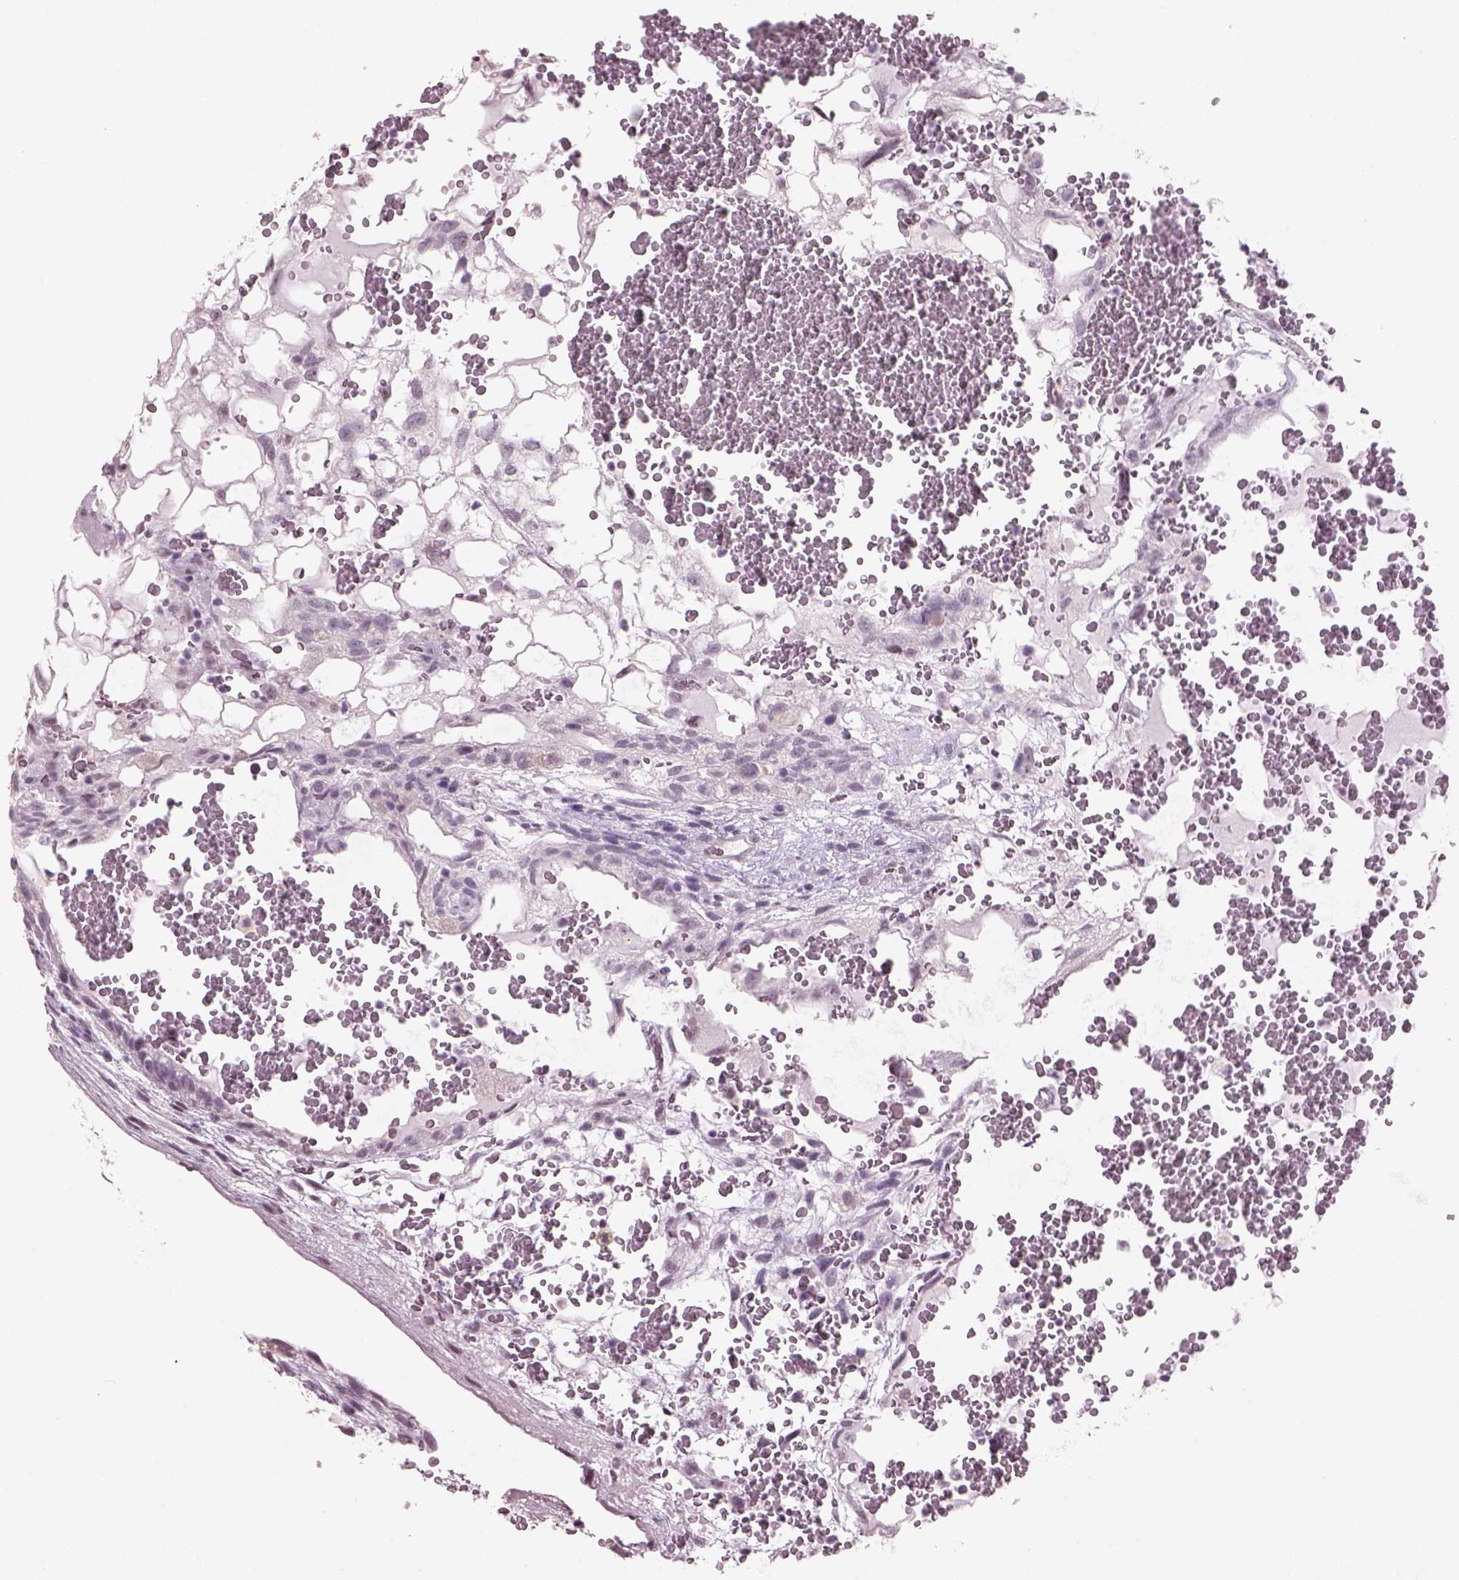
{"staining": {"intensity": "negative", "quantity": "none", "location": "none"}, "tissue": "testis cancer", "cell_type": "Tumor cells", "image_type": "cancer", "snomed": [{"axis": "morphology", "description": "Normal tissue, NOS"}, {"axis": "morphology", "description": "Carcinoma, Embryonal, NOS"}, {"axis": "topography", "description": "Testis"}], "caption": "Immunohistochemistry image of testis embryonal carcinoma stained for a protein (brown), which demonstrates no positivity in tumor cells.", "gene": "NAT8", "patient": {"sex": "male", "age": 32}}